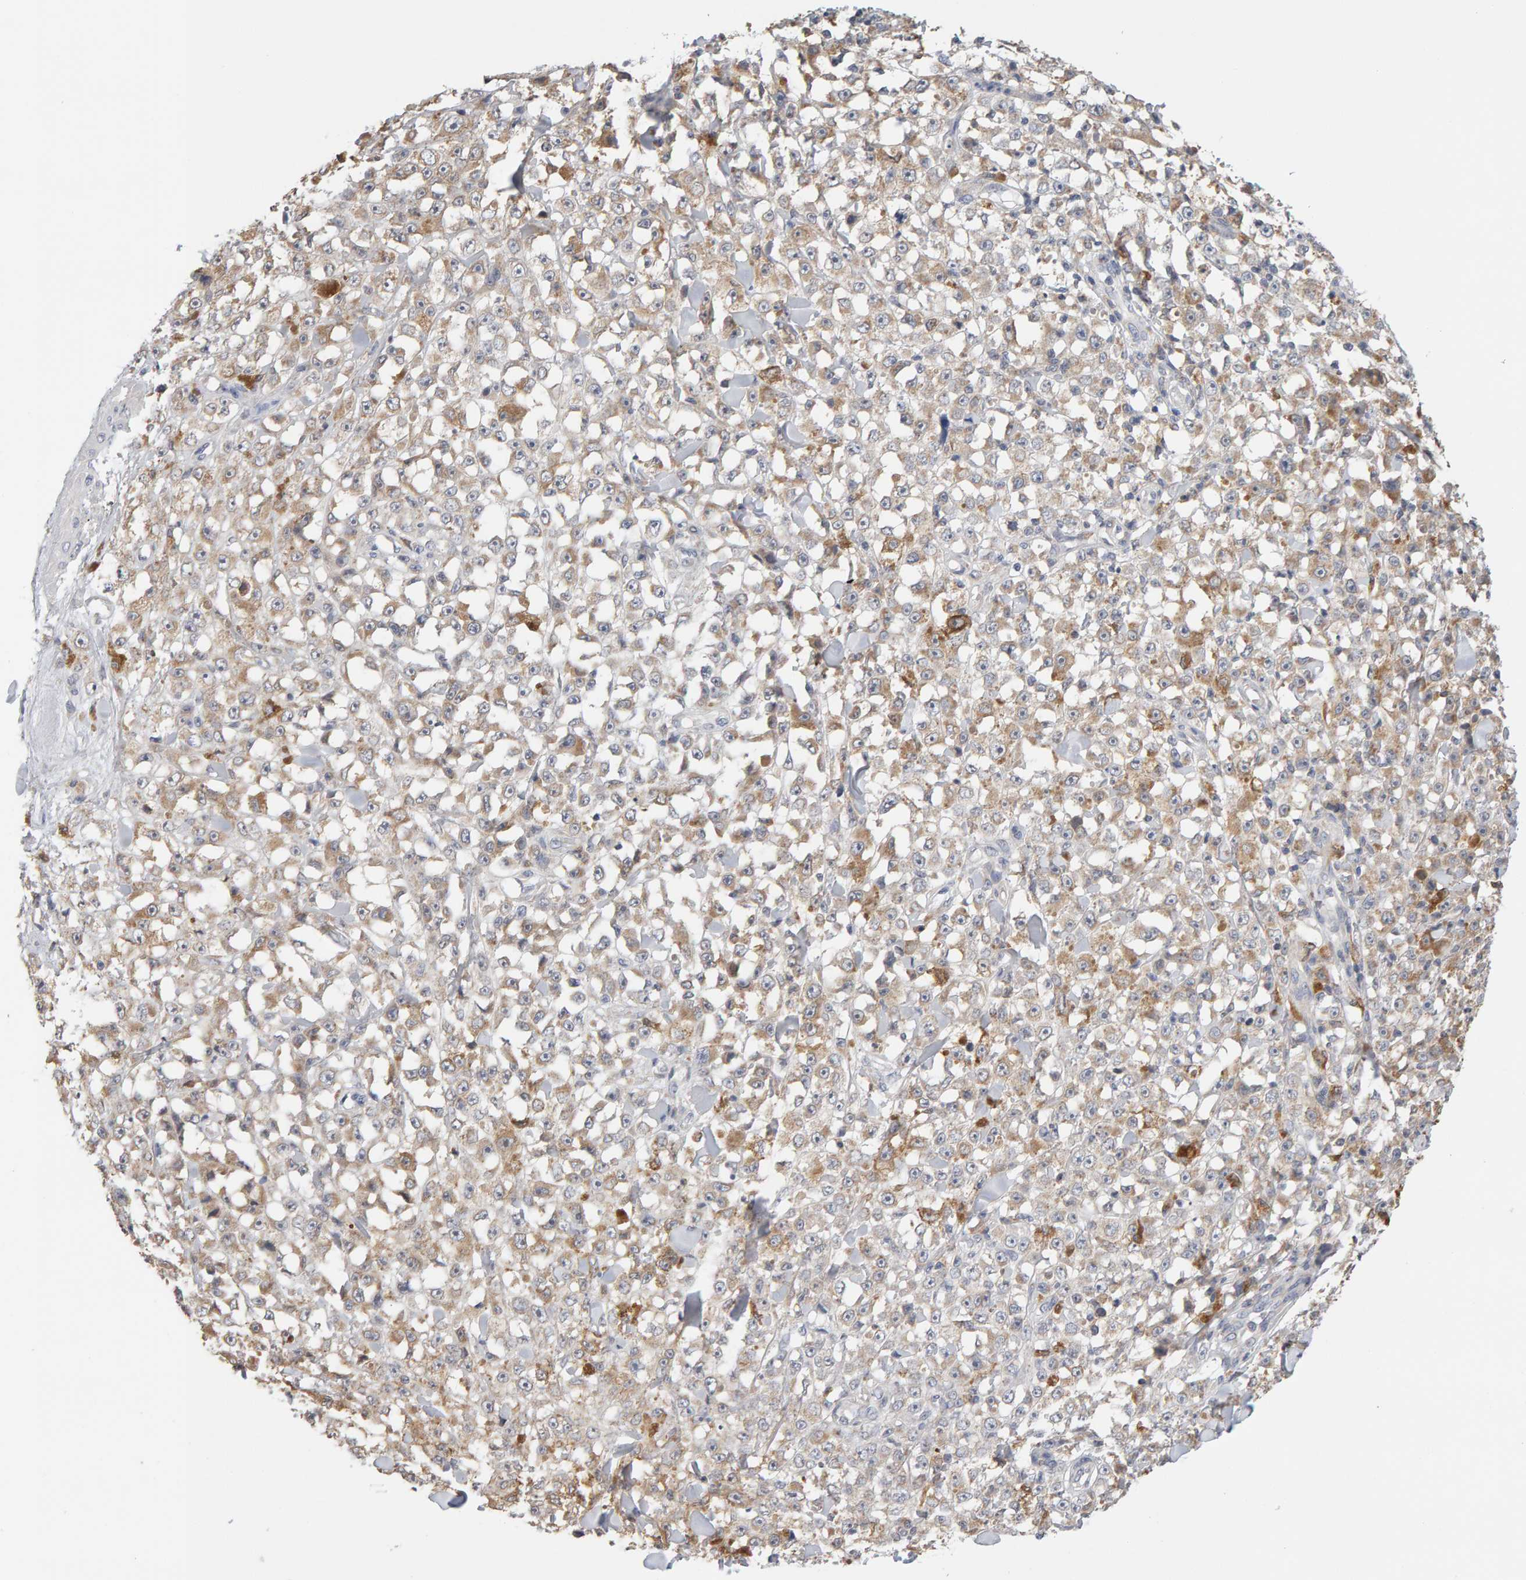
{"staining": {"intensity": "moderate", "quantity": "25%-75%", "location": "cytoplasmic/membranous"}, "tissue": "melanoma", "cell_type": "Tumor cells", "image_type": "cancer", "snomed": [{"axis": "morphology", "description": "Malignant melanoma, NOS"}, {"axis": "topography", "description": "Skin"}], "caption": "Human malignant melanoma stained with a brown dye demonstrates moderate cytoplasmic/membranous positive expression in approximately 25%-75% of tumor cells.", "gene": "SGPL1", "patient": {"sex": "female", "age": 82}}